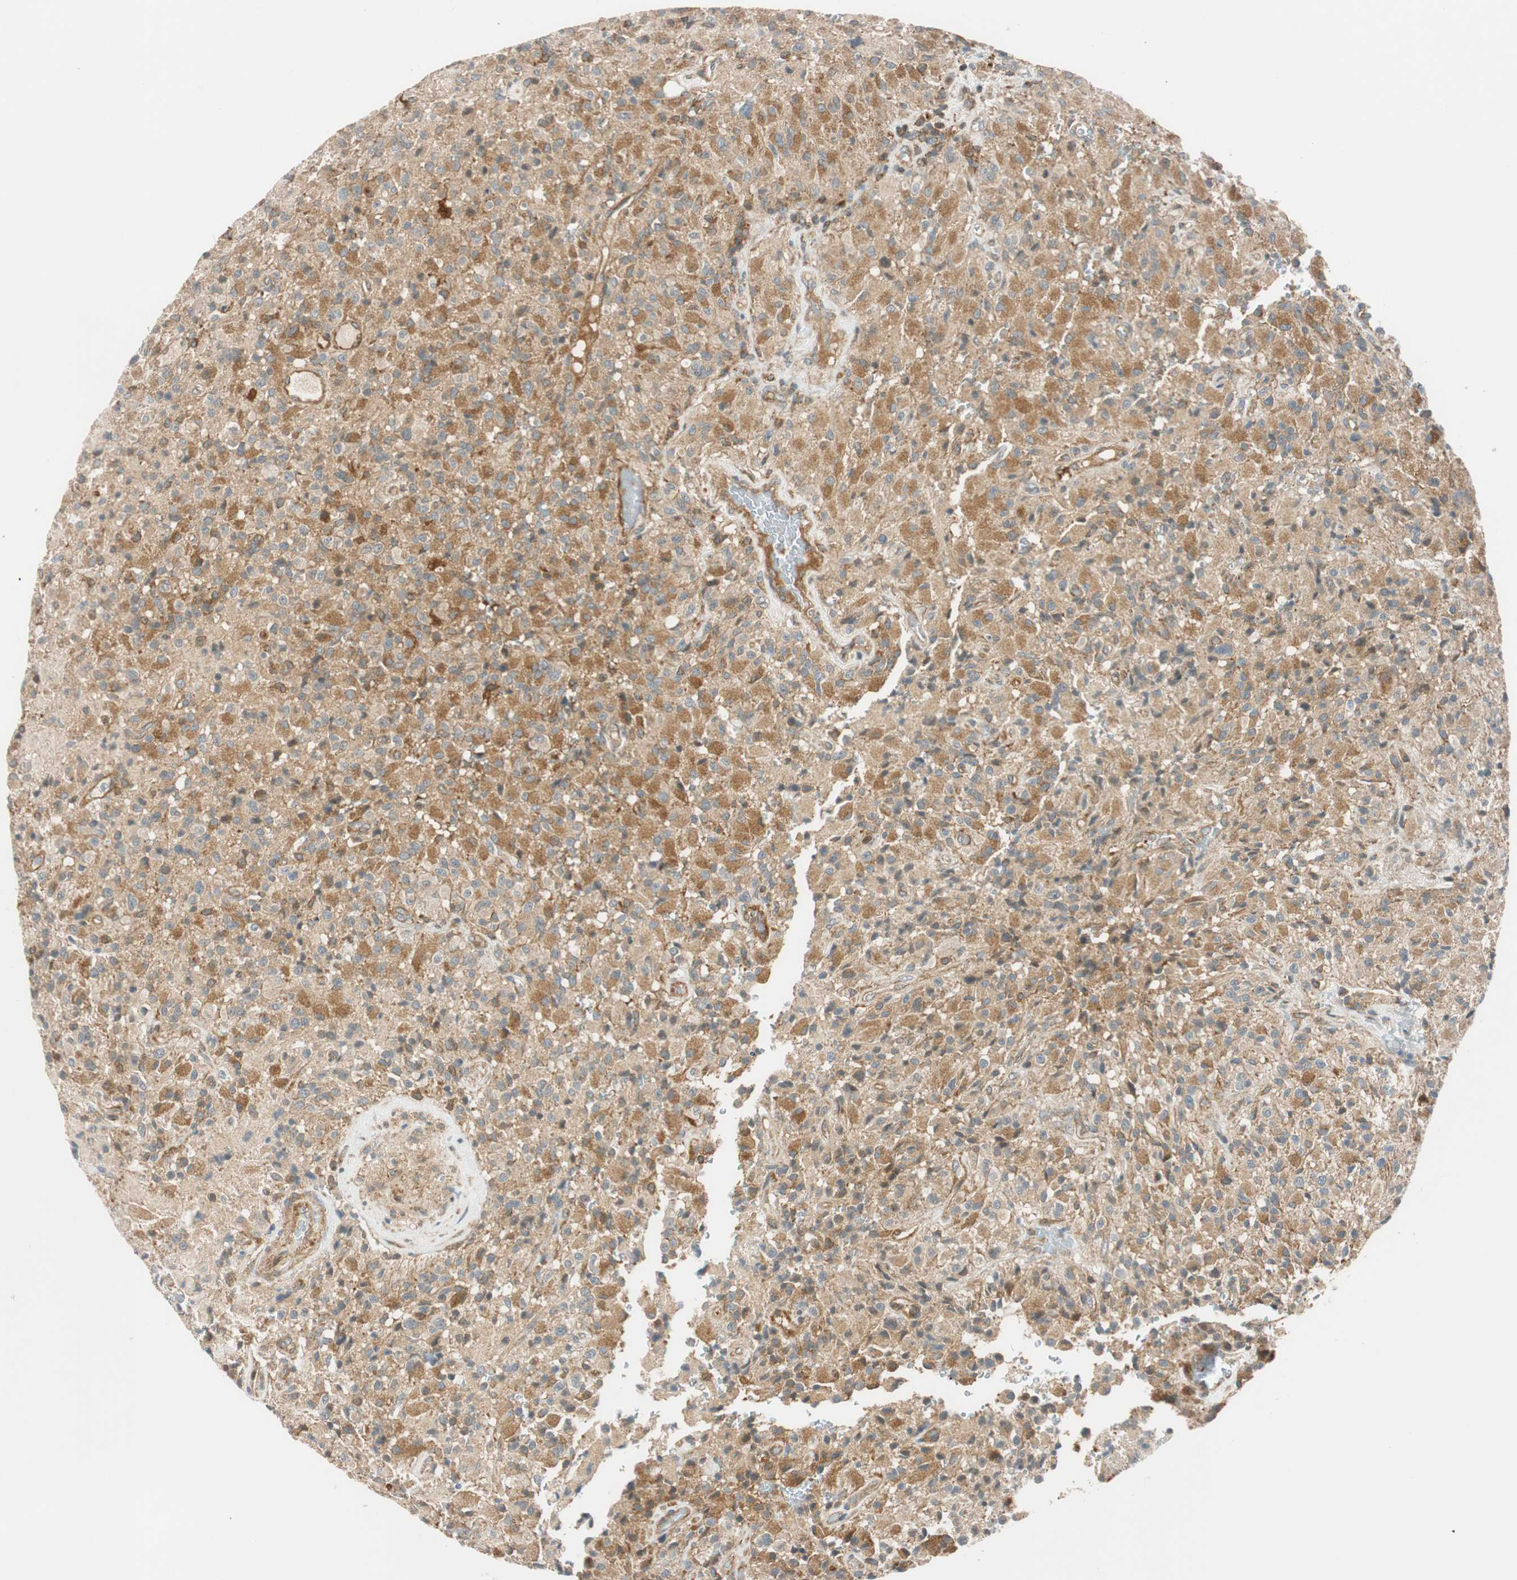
{"staining": {"intensity": "moderate", "quantity": "25%-75%", "location": "cytoplasmic/membranous"}, "tissue": "glioma", "cell_type": "Tumor cells", "image_type": "cancer", "snomed": [{"axis": "morphology", "description": "Glioma, malignant, High grade"}, {"axis": "topography", "description": "Brain"}], "caption": "A high-resolution image shows immunohistochemistry staining of malignant glioma (high-grade), which exhibits moderate cytoplasmic/membranous expression in approximately 25%-75% of tumor cells.", "gene": "ABI1", "patient": {"sex": "male", "age": 71}}